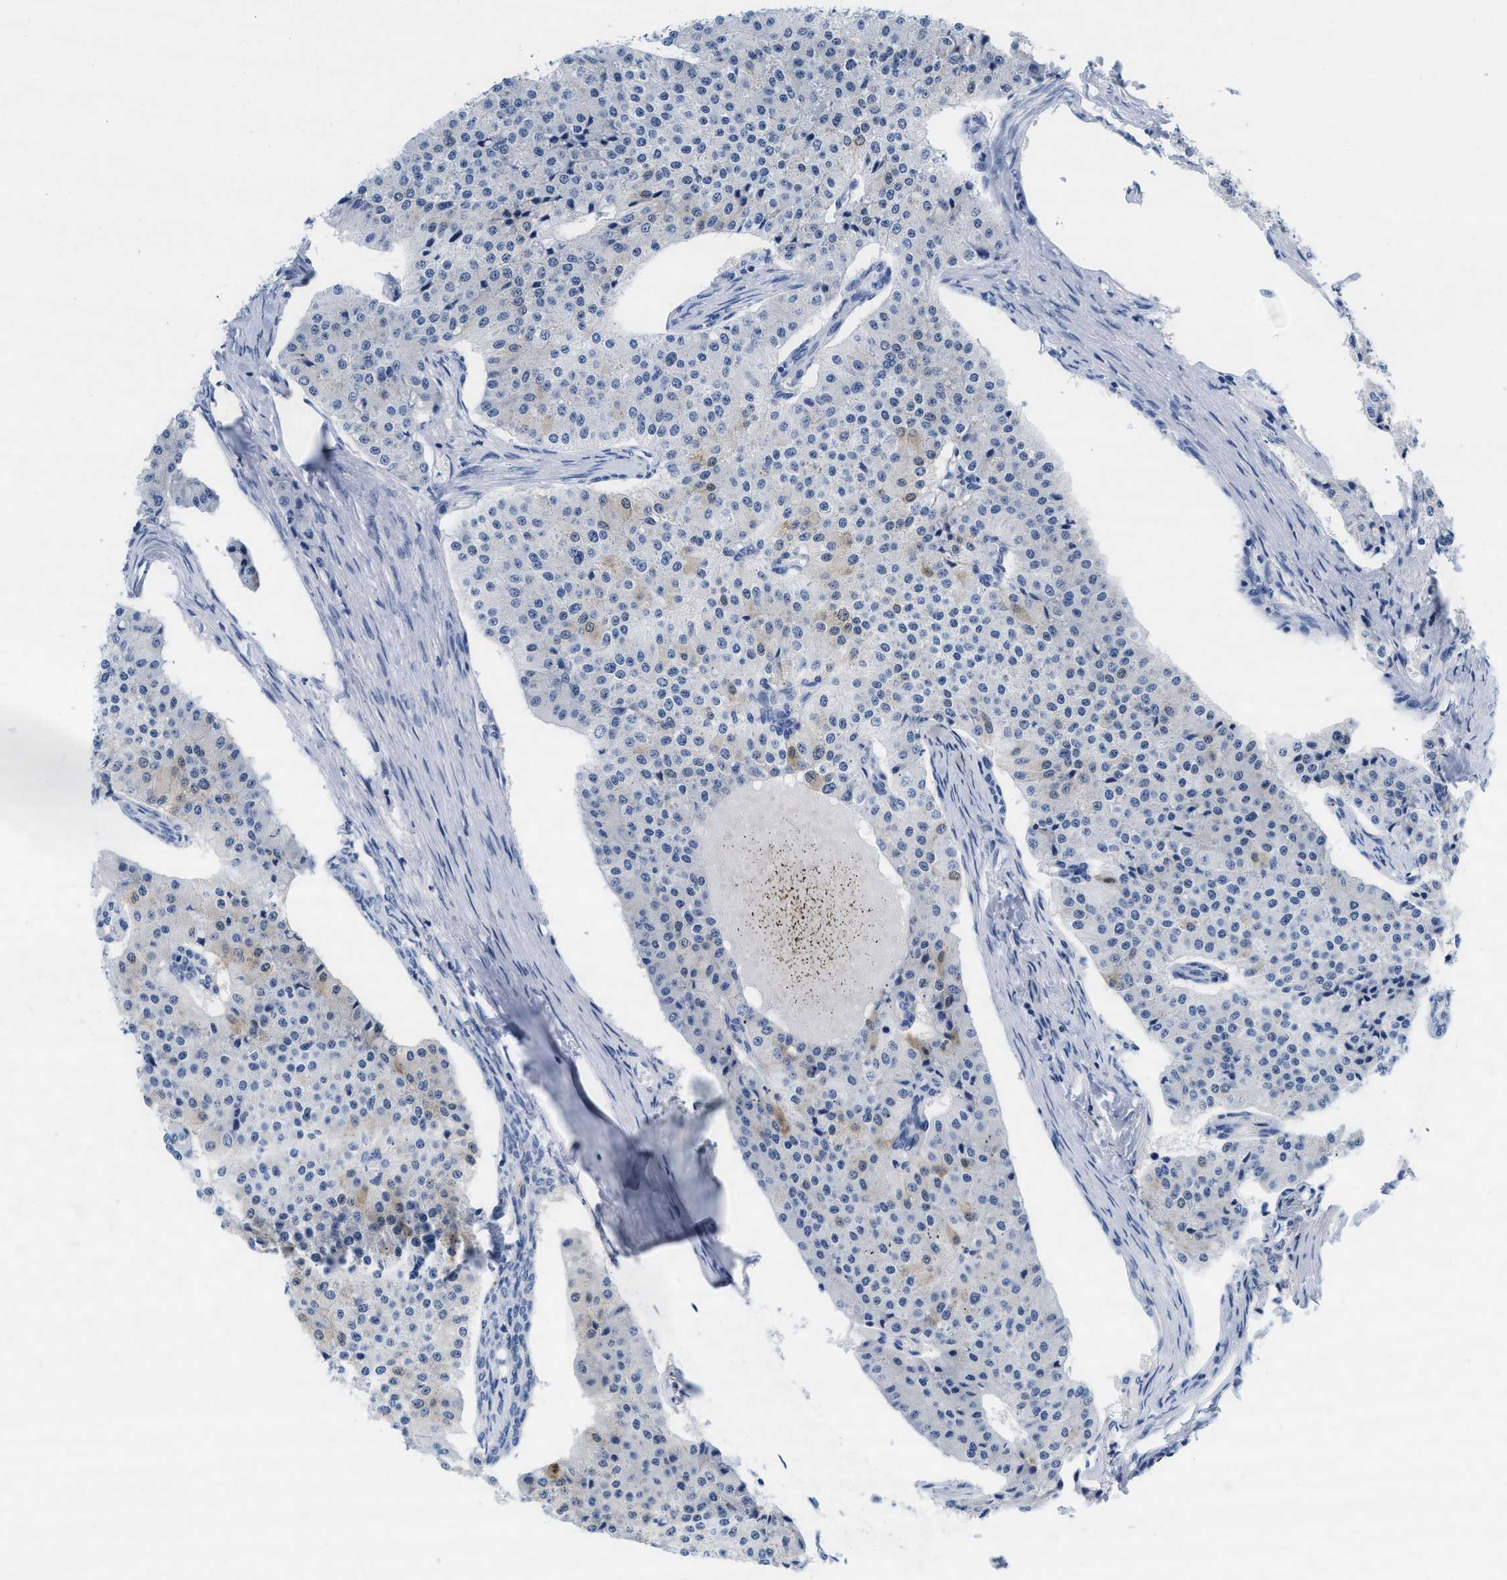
{"staining": {"intensity": "moderate", "quantity": "<25%", "location": "cytoplasmic/membranous,nuclear"}, "tissue": "carcinoid", "cell_type": "Tumor cells", "image_type": "cancer", "snomed": [{"axis": "morphology", "description": "Carcinoid, malignant, NOS"}, {"axis": "topography", "description": "Colon"}], "caption": "IHC micrograph of neoplastic tissue: human malignant carcinoid stained using IHC exhibits low levels of moderate protein expression localized specifically in the cytoplasmic/membranous and nuclear of tumor cells, appearing as a cytoplasmic/membranous and nuclear brown color.", "gene": "TTC3", "patient": {"sex": "female", "age": 52}}